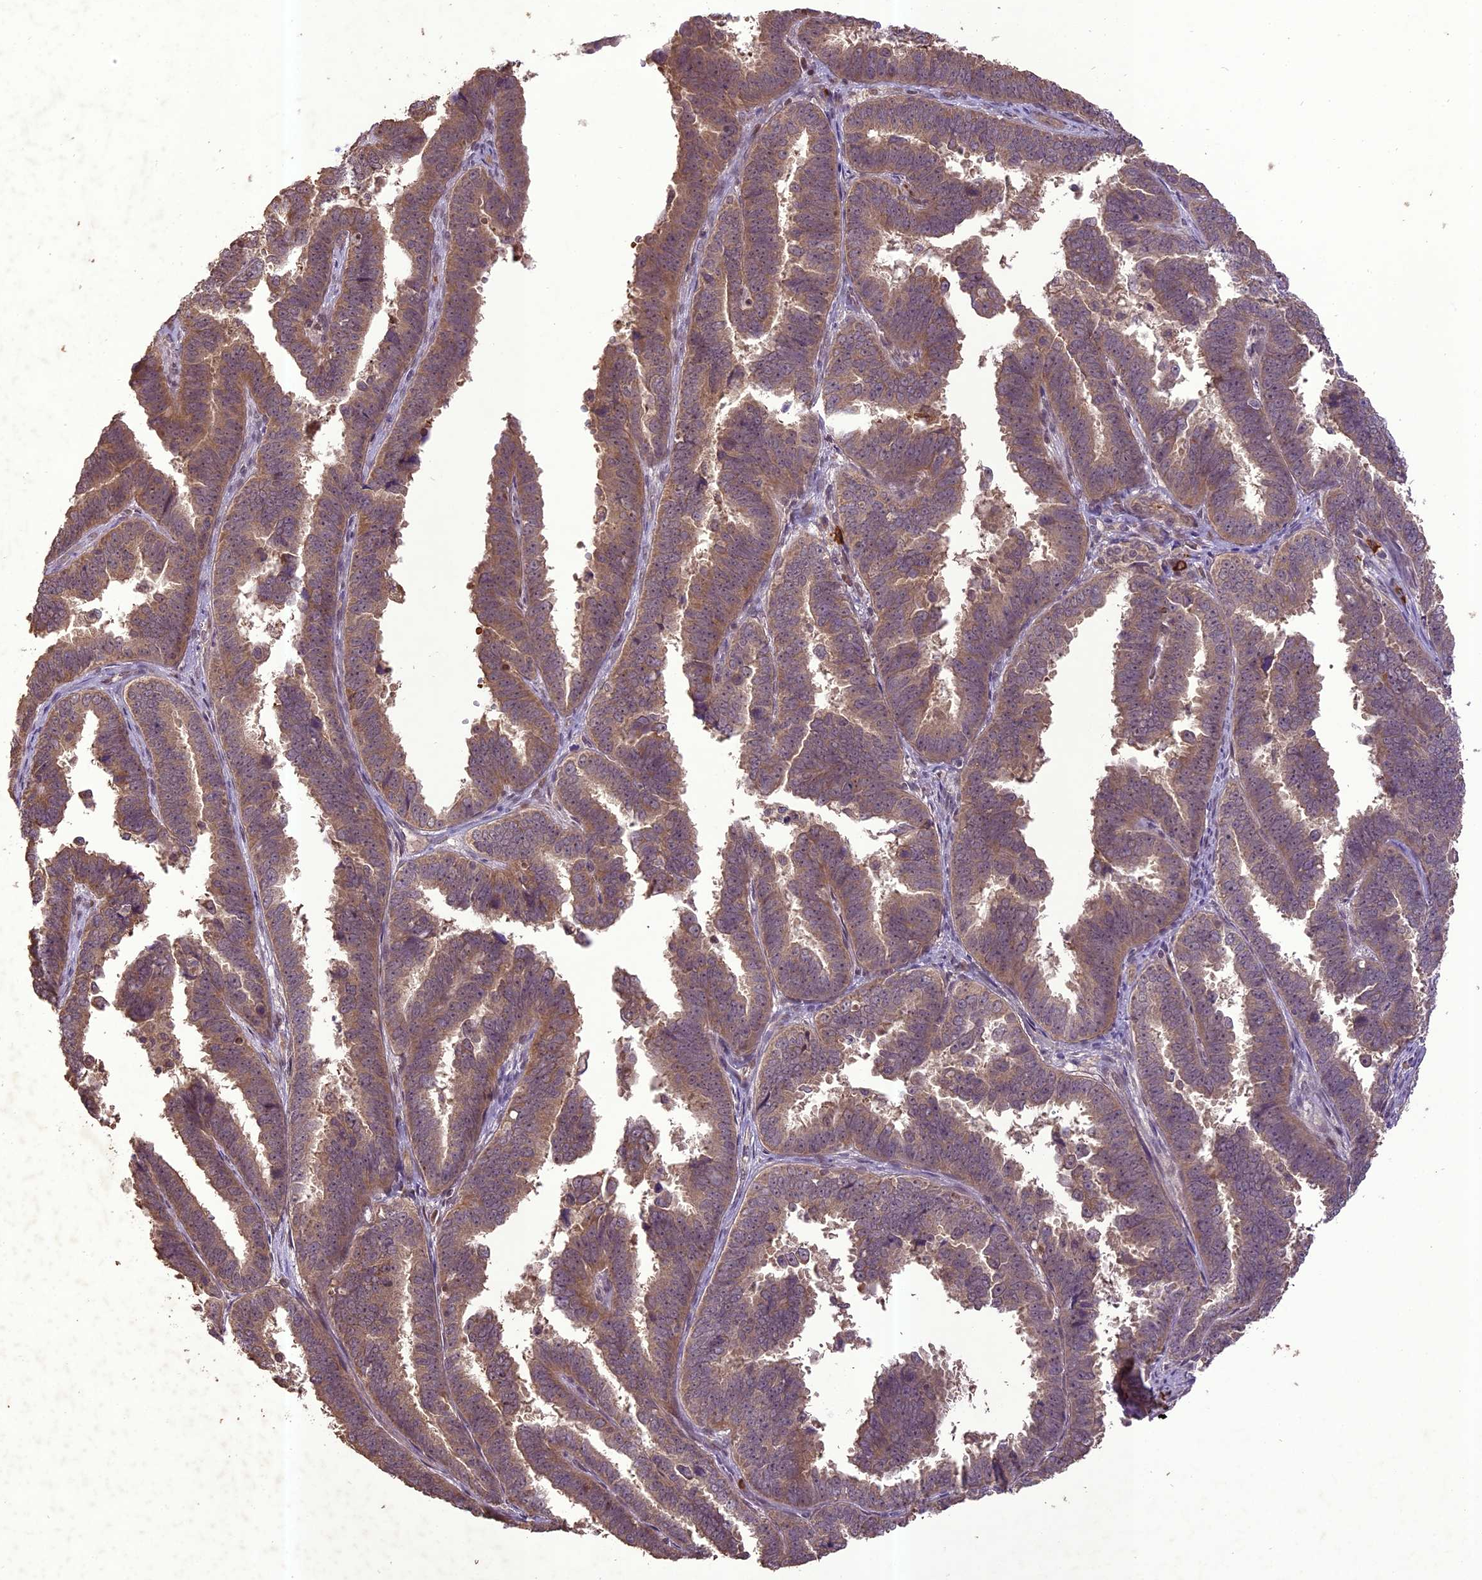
{"staining": {"intensity": "moderate", "quantity": "25%-75%", "location": "cytoplasmic/membranous"}, "tissue": "endometrial cancer", "cell_type": "Tumor cells", "image_type": "cancer", "snomed": [{"axis": "morphology", "description": "Adenocarcinoma, NOS"}, {"axis": "topography", "description": "Endometrium"}], "caption": "The immunohistochemical stain labels moderate cytoplasmic/membranous staining in tumor cells of adenocarcinoma (endometrial) tissue.", "gene": "TIGD7", "patient": {"sex": "female", "age": 75}}